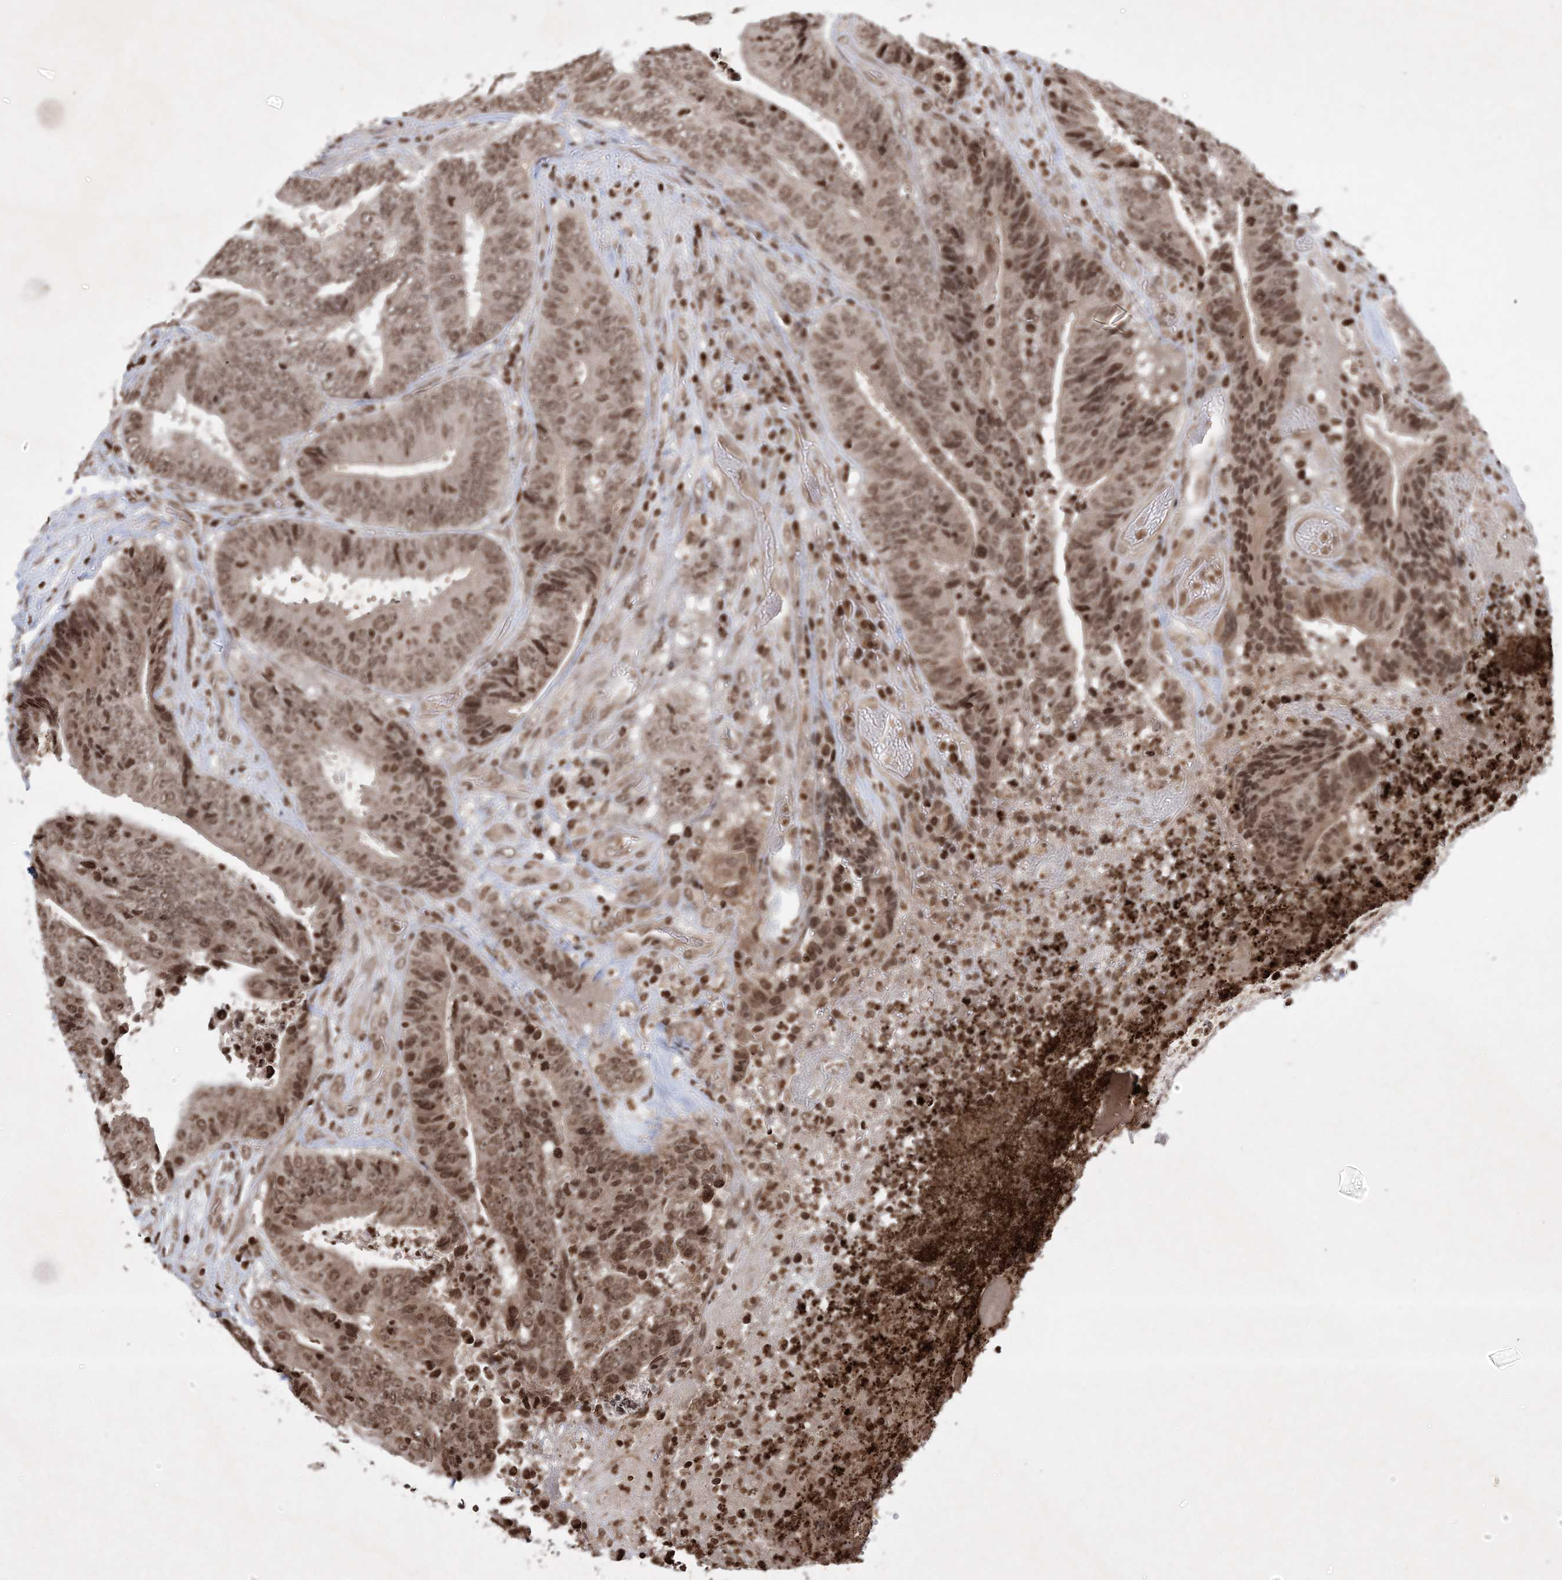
{"staining": {"intensity": "moderate", "quantity": ">75%", "location": "nuclear"}, "tissue": "colorectal cancer", "cell_type": "Tumor cells", "image_type": "cancer", "snomed": [{"axis": "morphology", "description": "Adenocarcinoma, NOS"}, {"axis": "topography", "description": "Rectum"}], "caption": "A micrograph of human colorectal cancer stained for a protein displays moderate nuclear brown staining in tumor cells.", "gene": "NEDD9", "patient": {"sex": "male", "age": 72}}